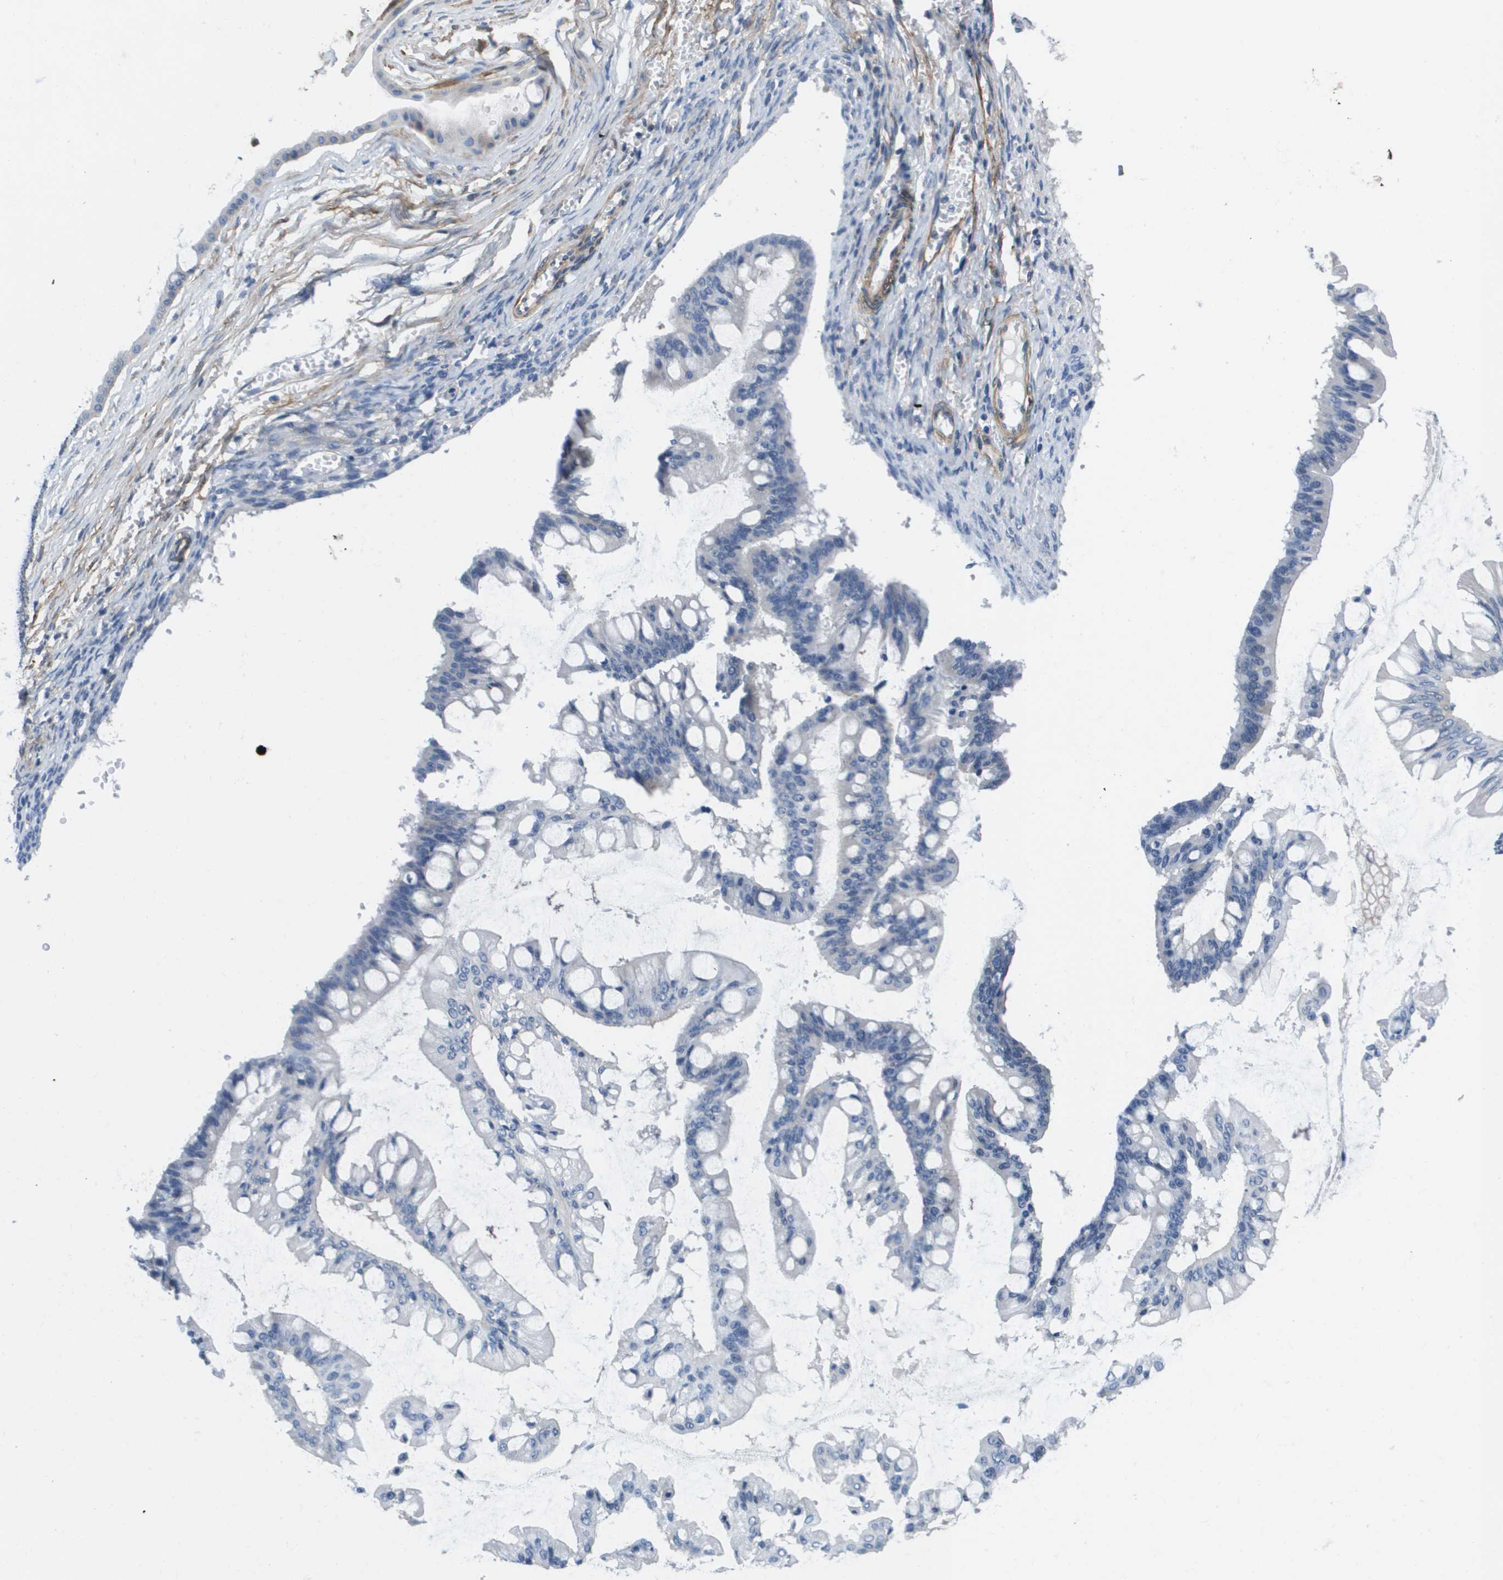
{"staining": {"intensity": "negative", "quantity": "none", "location": "none"}, "tissue": "ovarian cancer", "cell_type": "Tumor cells", "image_type": "cancer", "snomed": [{"axis": "morphology", "description": "Cystadenocarcinoma, mucinous, NOS"}, {"axis": "topography", "description": "Ovary"}], "caption": "An immunohistochemistry (IHC) micrograph of mucinous cystadenocarcinoma (ovarian) is shown. There is no staining in tumor cells of mucinous cystadenocarcinoma (ovarian).", "gene": "LPP", "patient": {"sex": "female", "age": 73}}